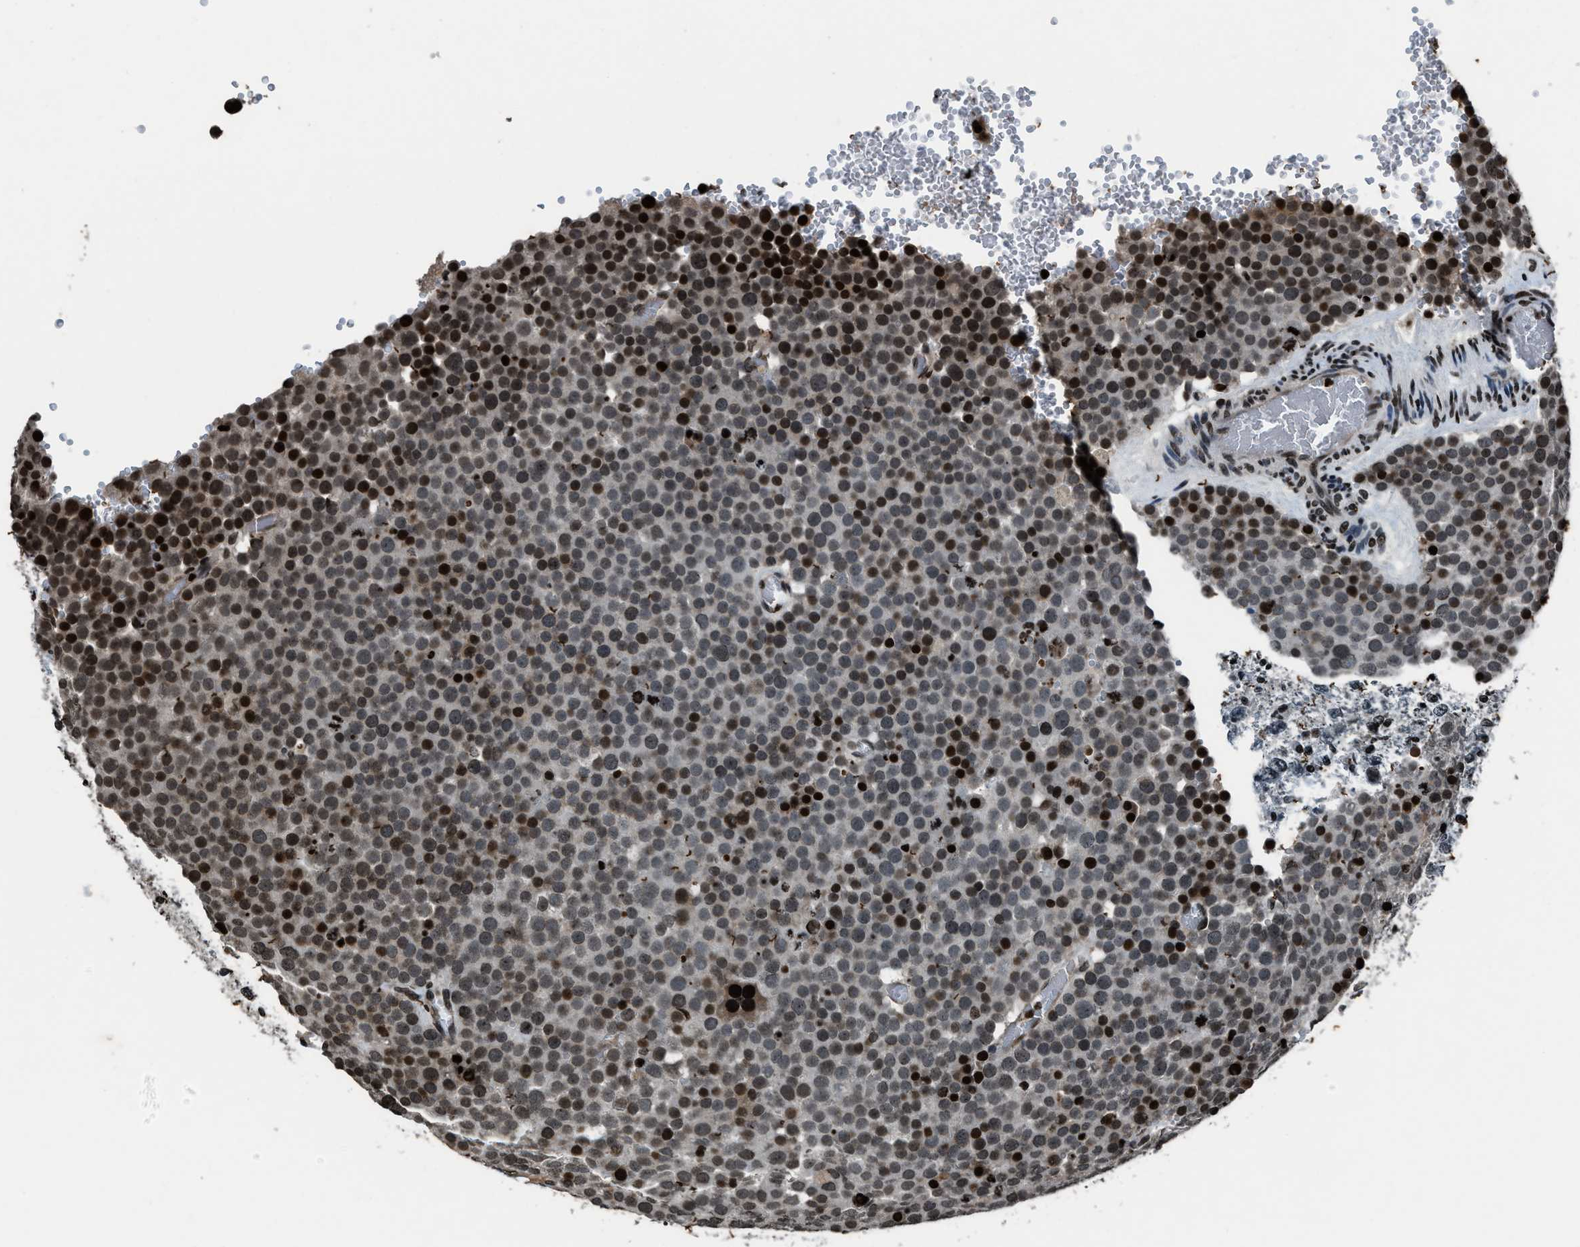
{"staining": {"intensity": "strong", "quantity": "<25%", "location": "nuclear"}, "tissue": "testis cancer", "cell_type": "Tumor cells", "image_type": "cancer", "snomed": [{"axis": "morphology", "description": "Seminoma, NOS"}, {"axis": "topography", "description": "Testis"}], "caption": "There is medium levels of strong nuclear expression in tumor cells of testis cancer, as demonstrated by immunohistochemical staining (brown color).", "gene": "H4C1", "patient": {"sex": "male", "age": 71}}